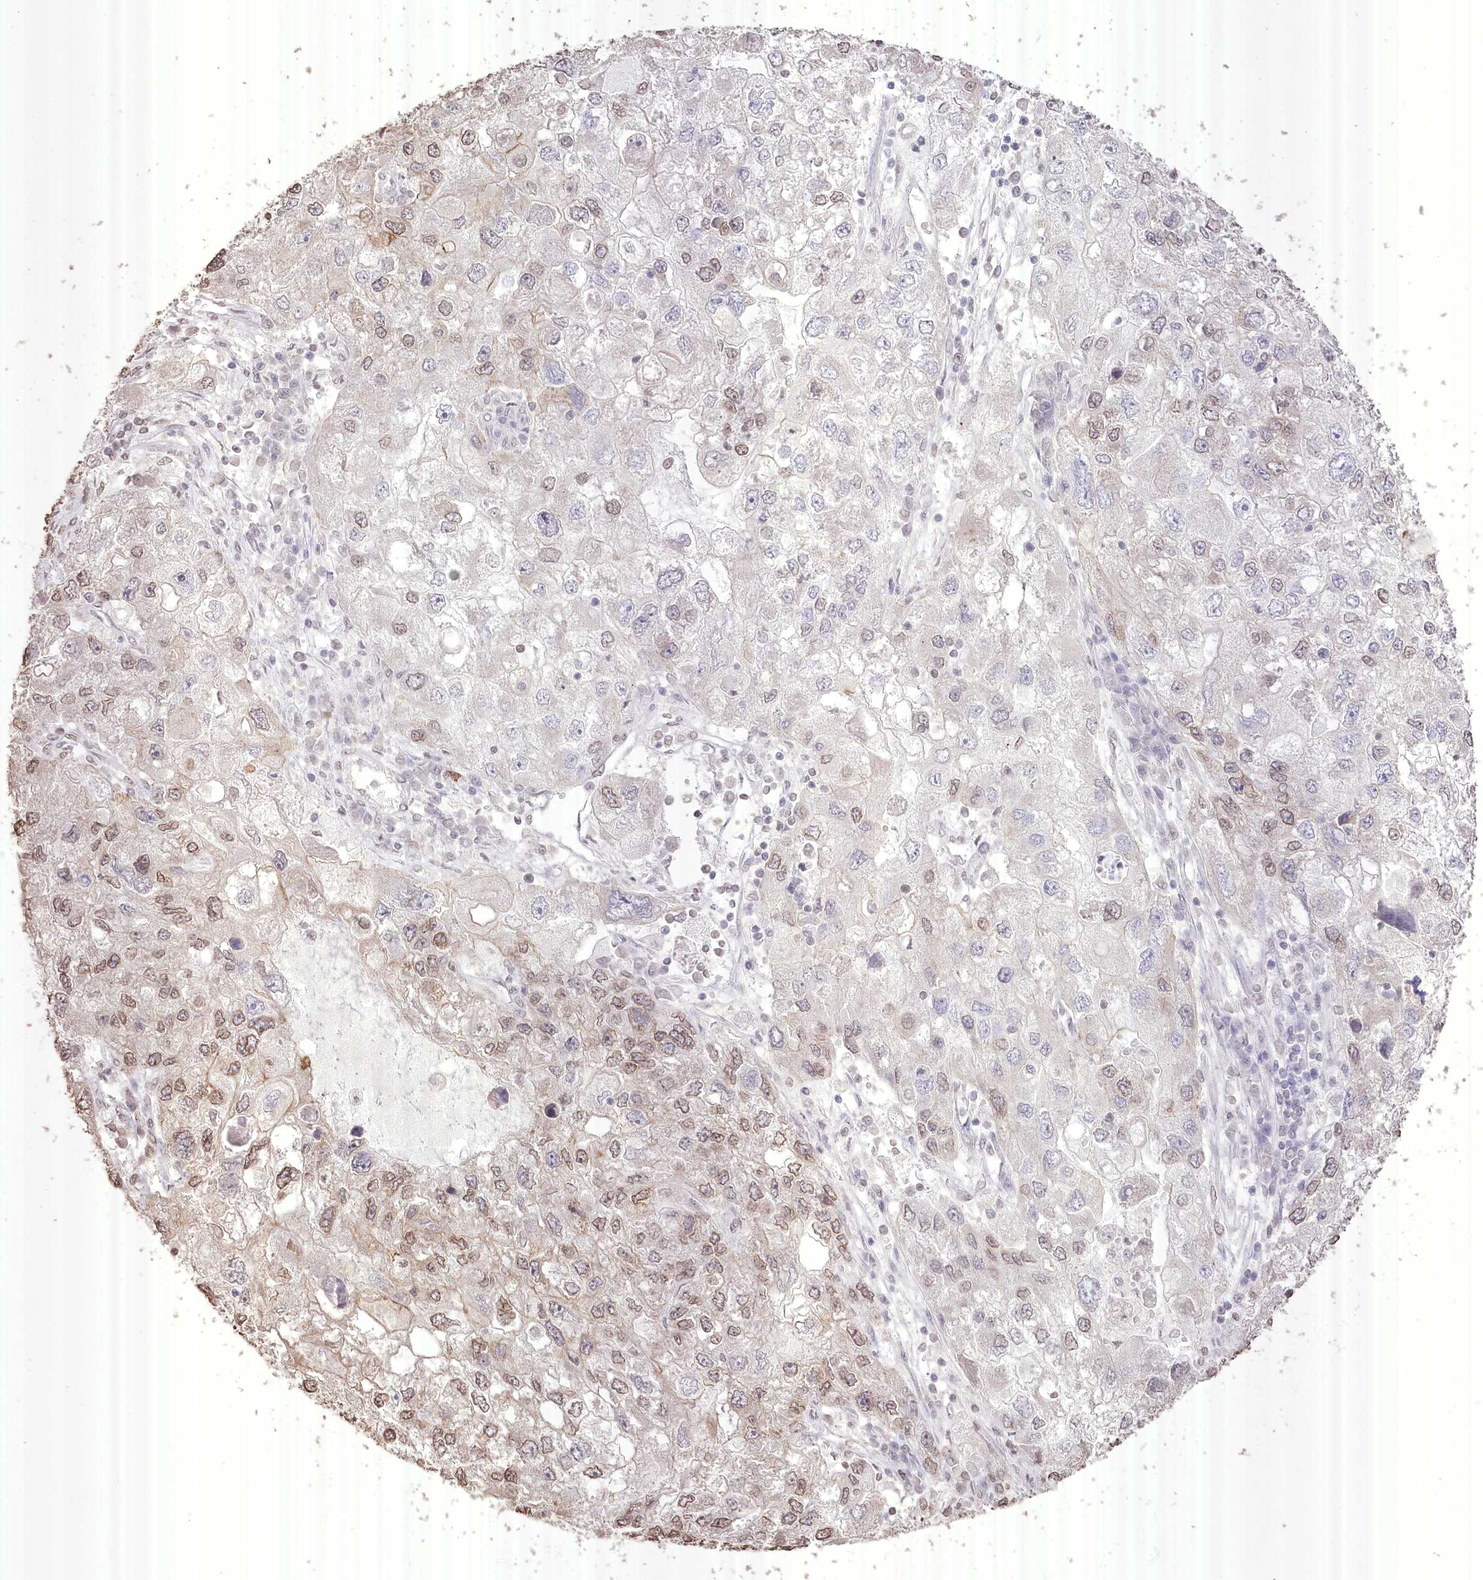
{"staining": {"intensity": "moderate", "quantity": "<25%", "location": "cytoplasmic/membranous,nuclear"}, "tissue": "endometrial cancer", "cell_type": "Tumor cells", "image_type": "cancer", "snomed": [{"axis": "morphology", "description": "Adenocarcinoma, NOS"}, {"axis": "topography", "description": "Endometrium"}], "caption": "IHC image of endometrial adenocarcinoma stained for a protein (brown), which displays low levels of moderate cytoplasmic/membranous and nuclear expression in approximately <25% of tumor cells.", "gene": "SLC39A10", "patient": {"sex": "female", "age": 49}}